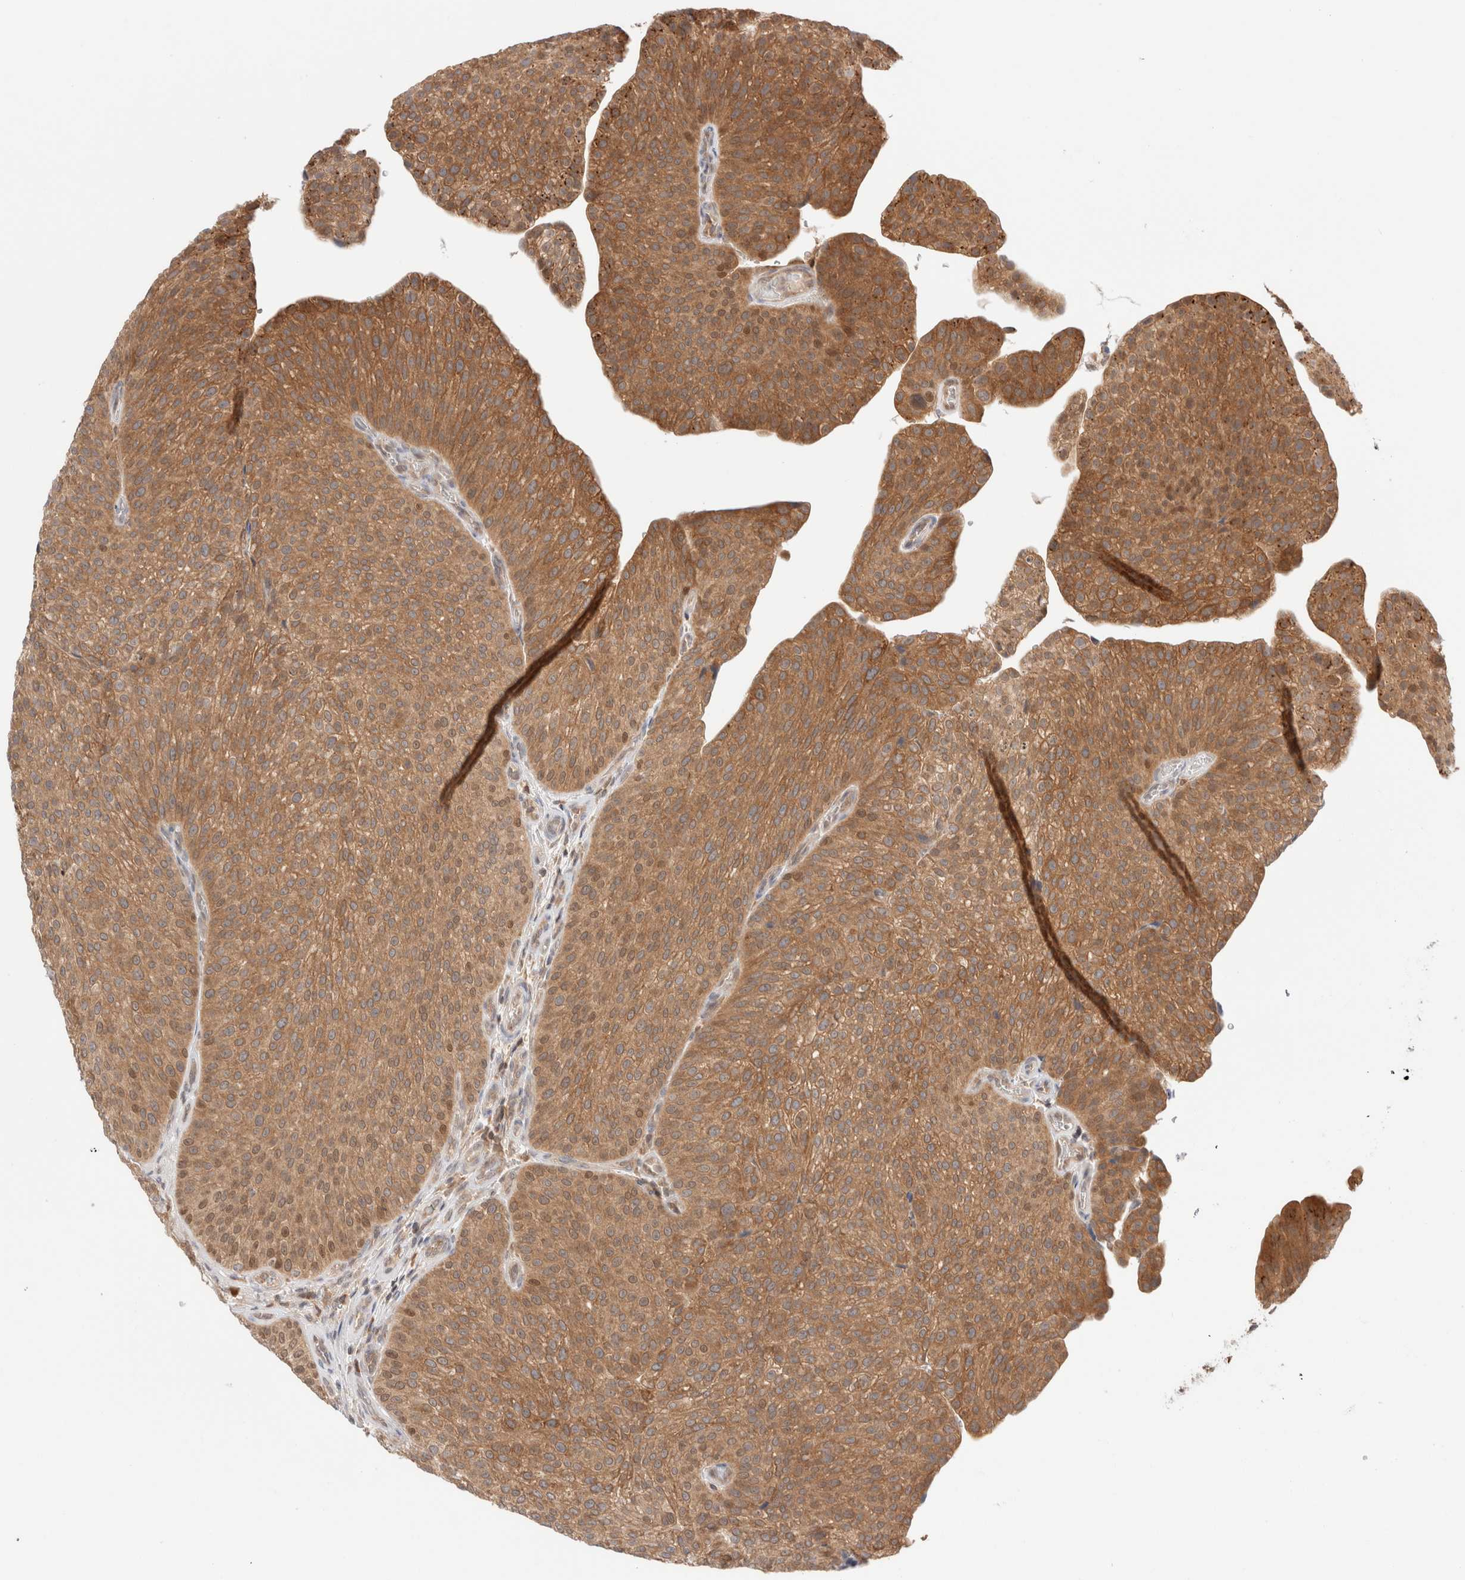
{"staining": {"intensity": "moderate", "quantity": ">75%", "location": "cytoplasmic/membranous"}, "tissue": "urothelial cancer", "cell_type": "Tumor cells", "image_type": "cancer", "snomed": [{"axis": "morphology", "description": "Normal tissue, NOS"}, {"axis": "morphology", "description": "Urothelial carcinoma, Low grade"}, {"axis": "topography", "description": "Smooth muscle"}, {"axis": "topography", "description": "Urinary bladder"}], "caption": "Protein expression analysis of urothelial cancer displays moderate cytoplasmic/membranous expression in approximately >75% of tumor cells.", "gene": "XKR4", "patient": {"sex": "male", "age": 60}}